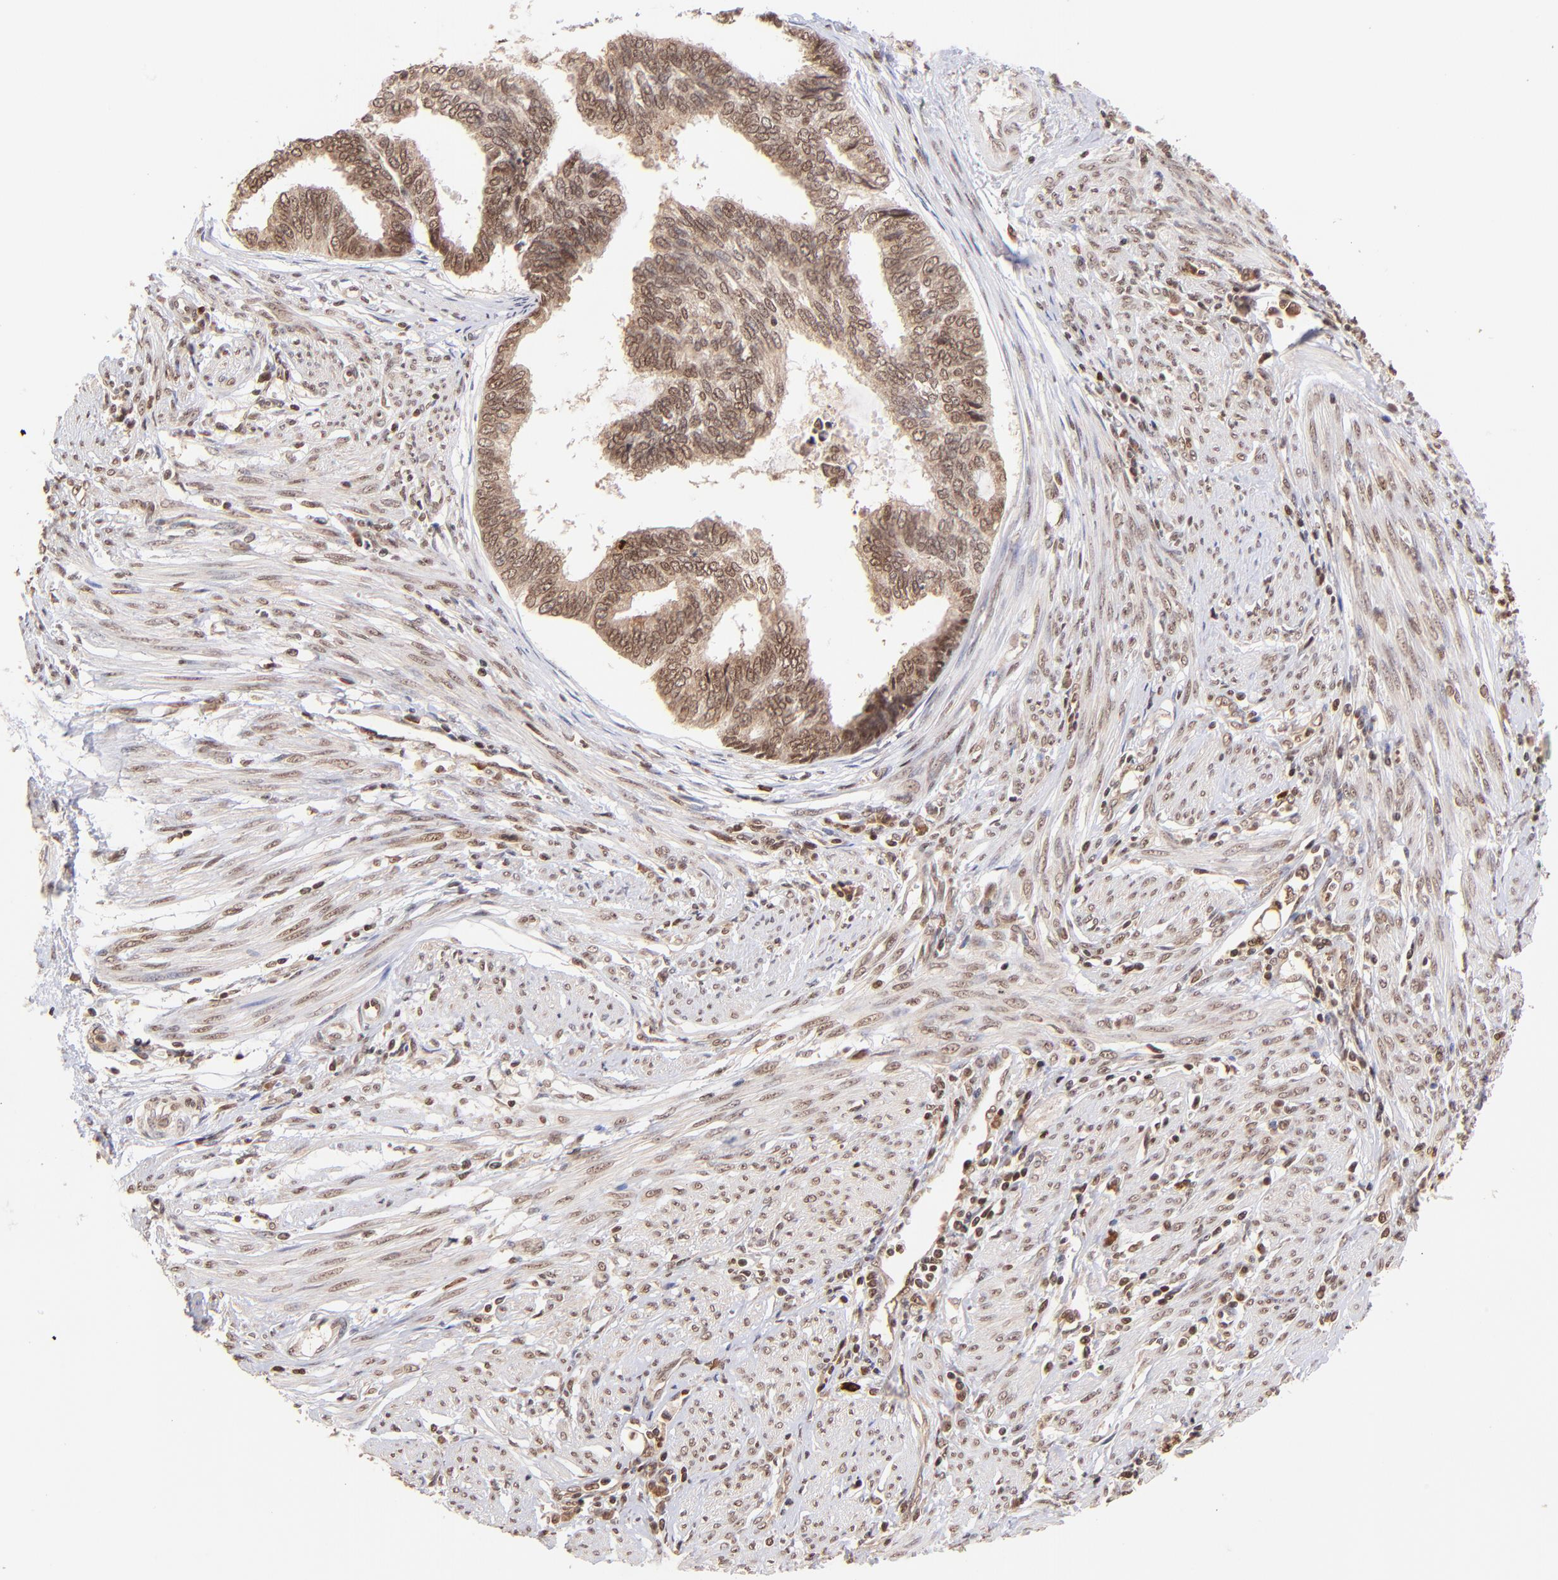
{"staining": {"intensity": "moderate", "quantity": ">75%", "location": "cytoplasmic/membranous,nuclear"}, "tissue": "endometrial cancer", "cell_type": "Tumor cells", "image_type": "cancer", "snomed": [{"axis": "morphology", "description": "Adenocarcinoma, NOS"}, {"axis": "topography", "description": "Endometrium"}], "caption": "Approximately >75% of tumor cells in adenocarcinoma (endometrial) show moderate cytoplasmic/membranous and nuclear protein staining as visualized by brown immunohistochemical staining.", "gene": "WDR25", "patient": {"sex": "female", "age": 75}}